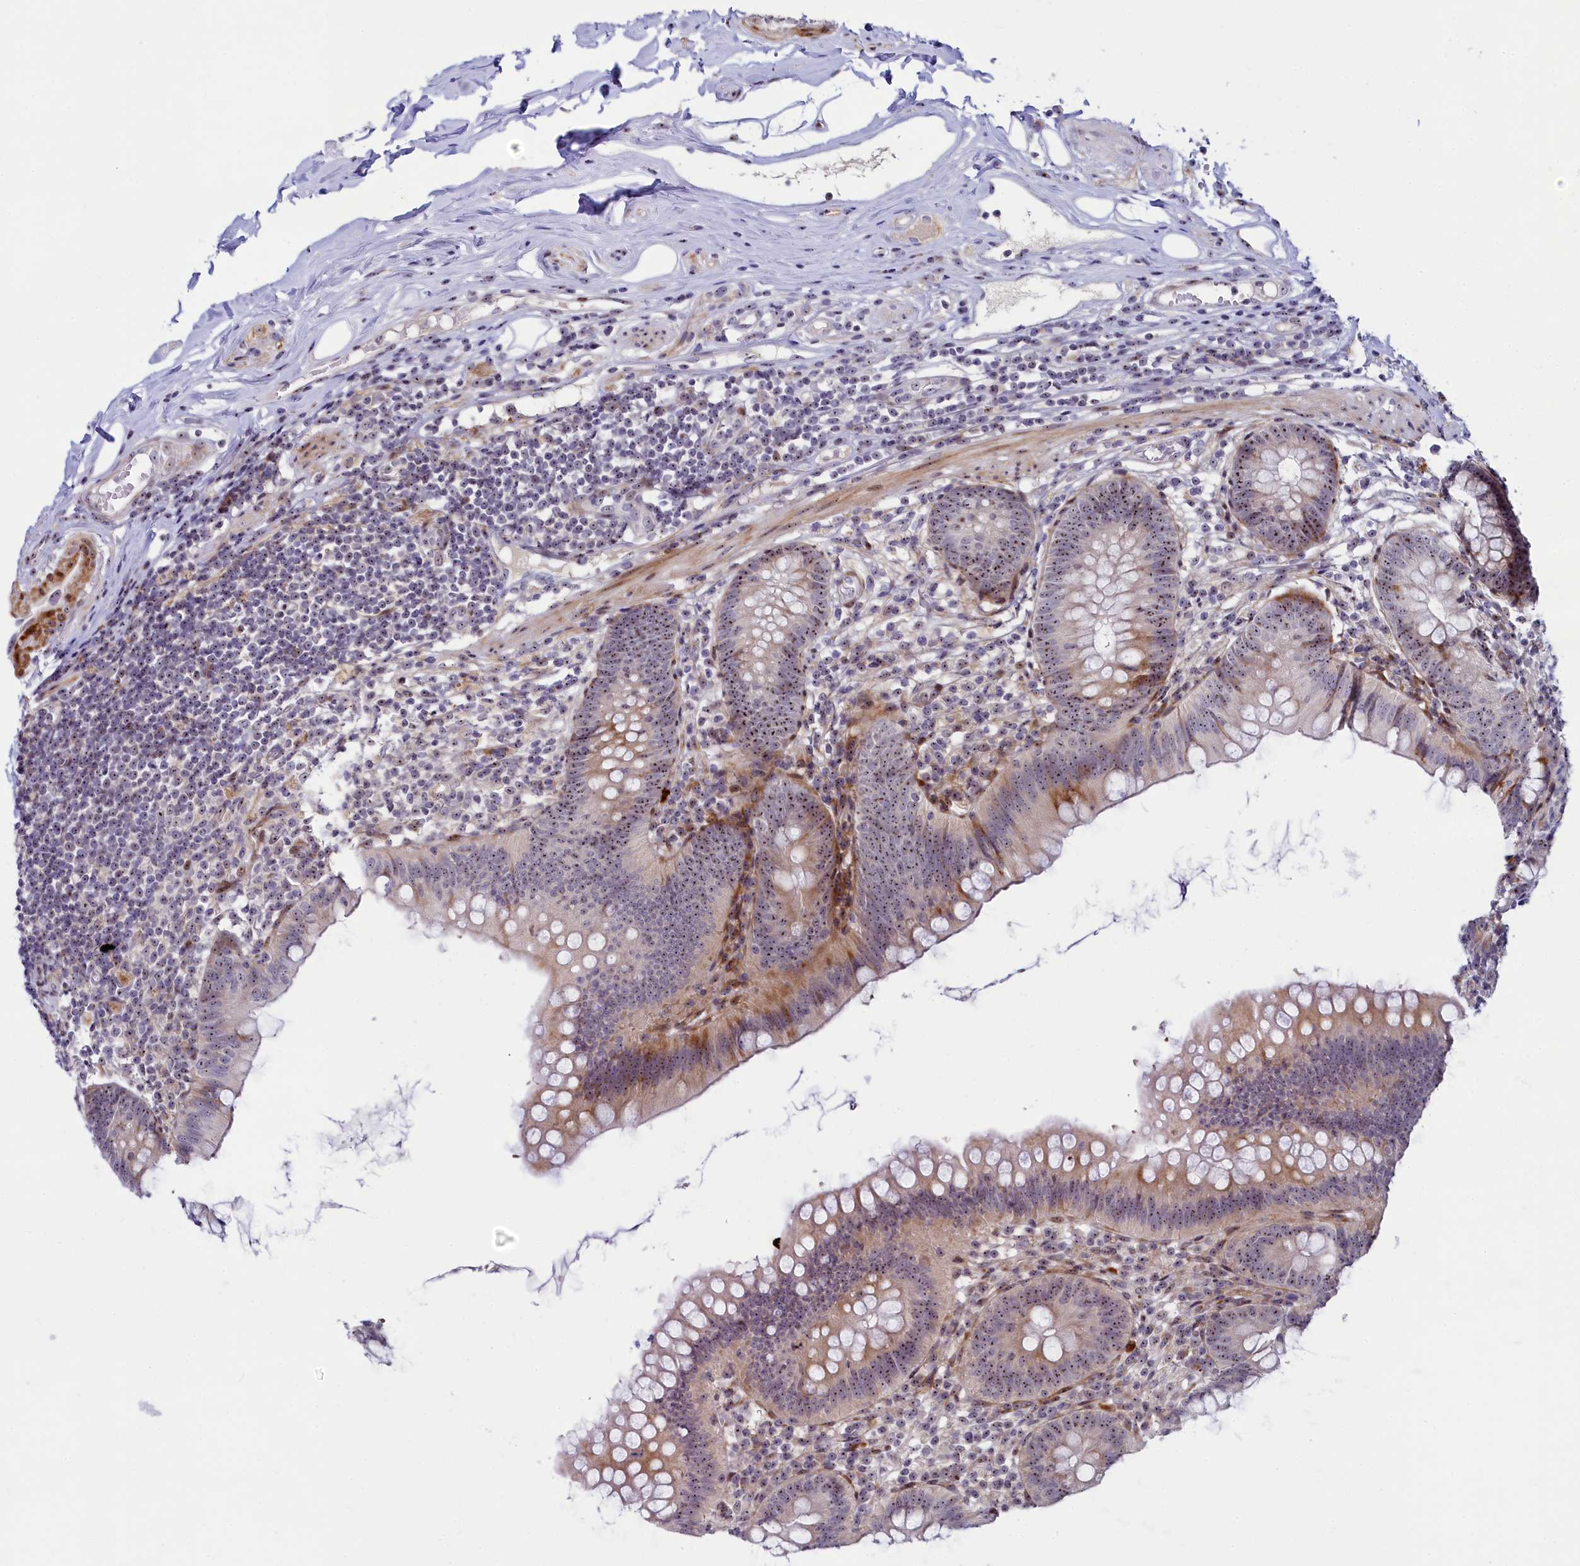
{"staining": {"intensity": "moderate", "quantity": "25%-75%", "location": "cytoplasmic/membranous,nuclear"}, "tissue": "appendix", "cell_type": "Glandular cells", "image_type": "normal", "snomed": [{"axis": "morphology", "description": "Normal tissue, NOS"}, {"axis": "topography", "description": "Appendix"}], "caption": "IHC (DAB (3,3'-diaminobenzidine)) staining of benign appendix reveals moderate cytoplasmic/membranous,nuclear protein positivity in approximately 25%-75% of glandular cells.", "gene": "TCOF1", "patient": {"sex": "female", "age": 62}}